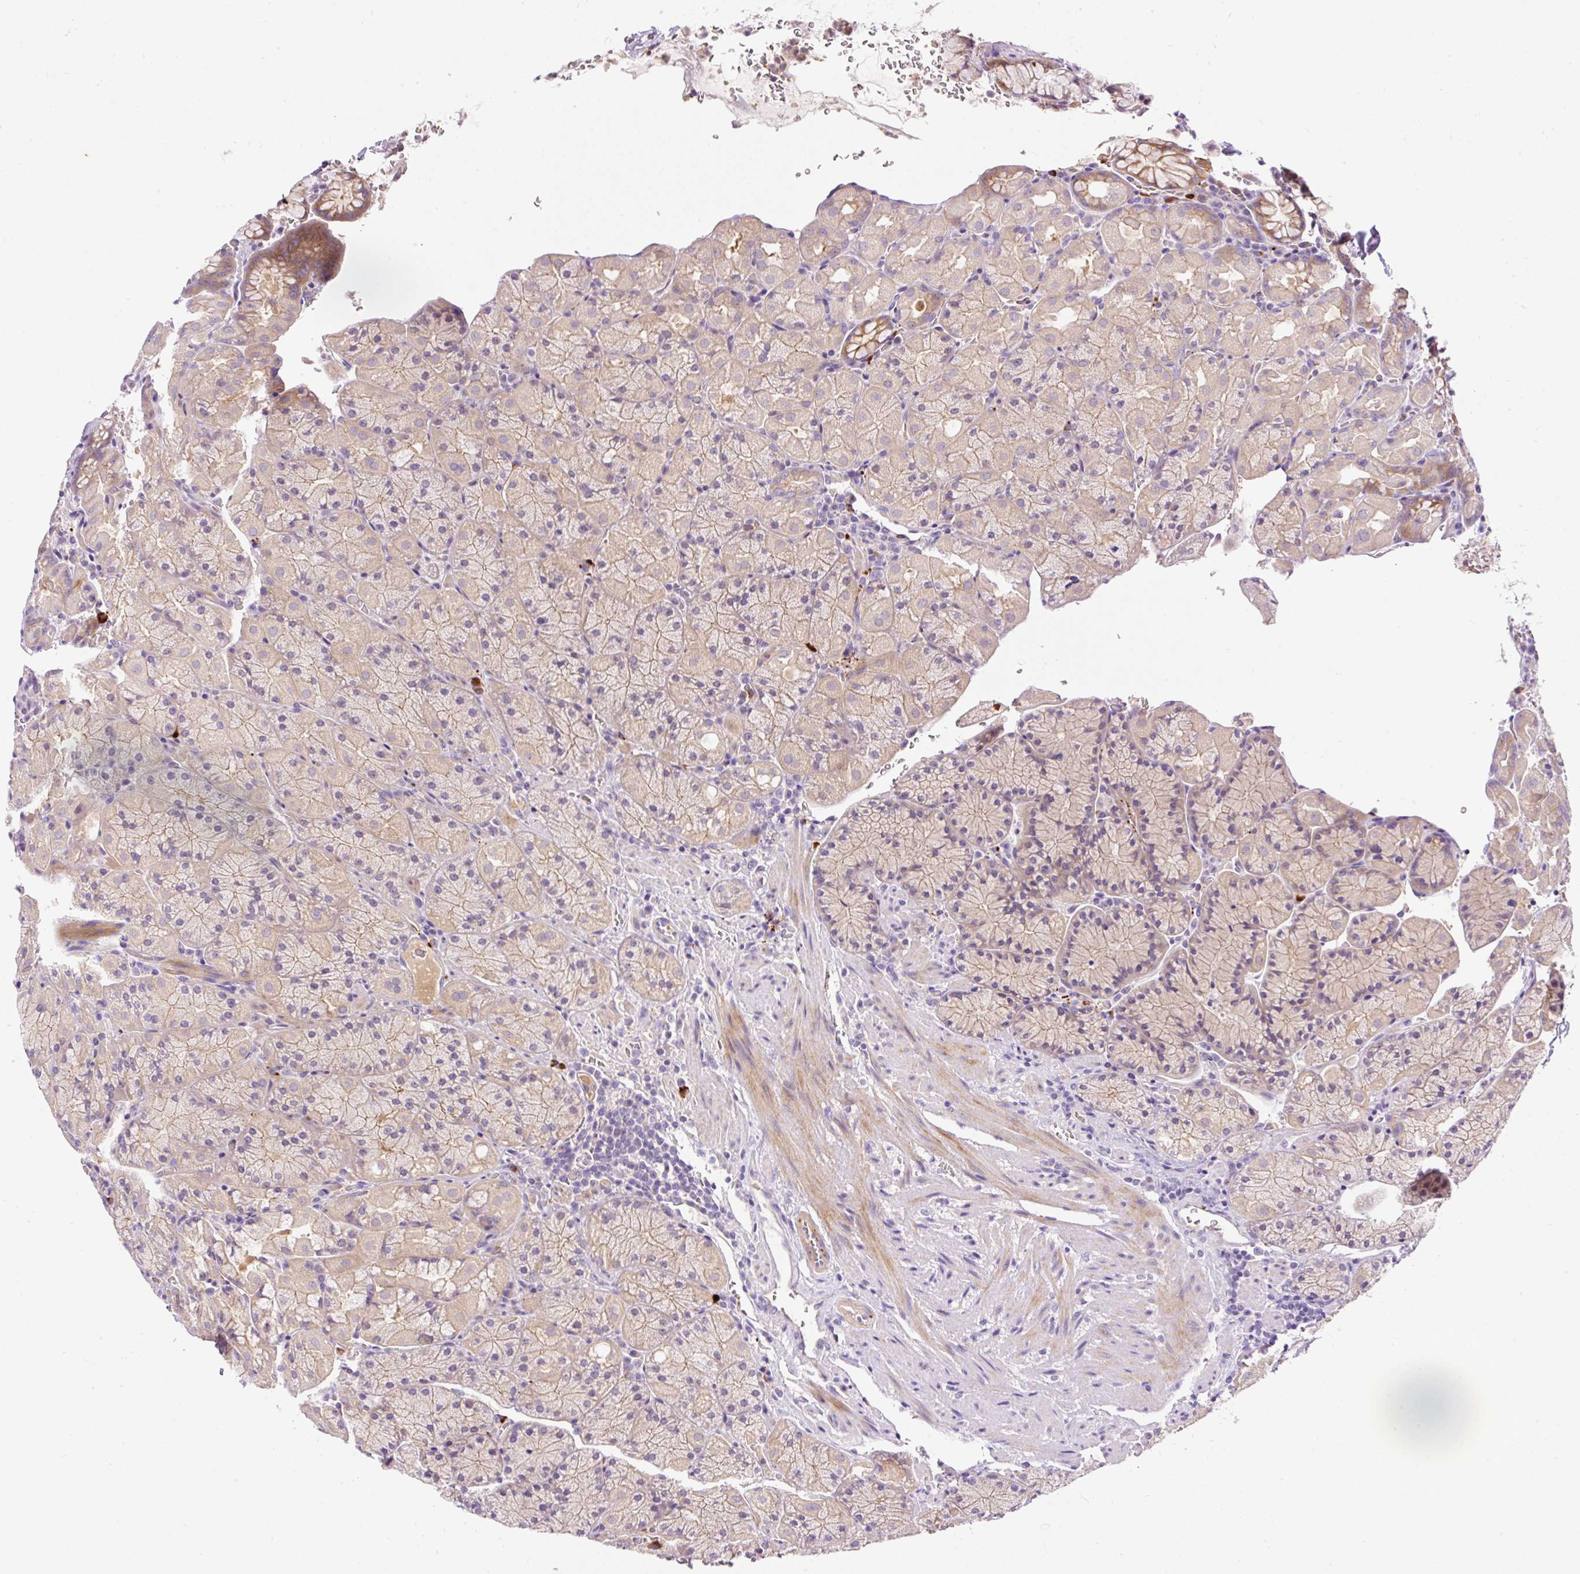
{"staining": {"intensity": "moderate", "quantity": ">75%", "location": "cytoplasmic/membranous"}, "tissue": "stomach", "cell_type": "Glandular cells", "image_type": "normal", "snomed": [{"axis": "morphology", "description": "Normal tissue, NOS"}, {"axis": "topography", "description": "Stomach, upper"}, {"axis": "topography", "description": "Stomach, lower"}], "caption": "This is a histology image of IHC staining of unremarkable stomach, which shows moderate expression in the cytoplasmic/membranous of glandular cells.", "gene": "LHFPL5", "patient": {"sex": "male", "age": 80}}